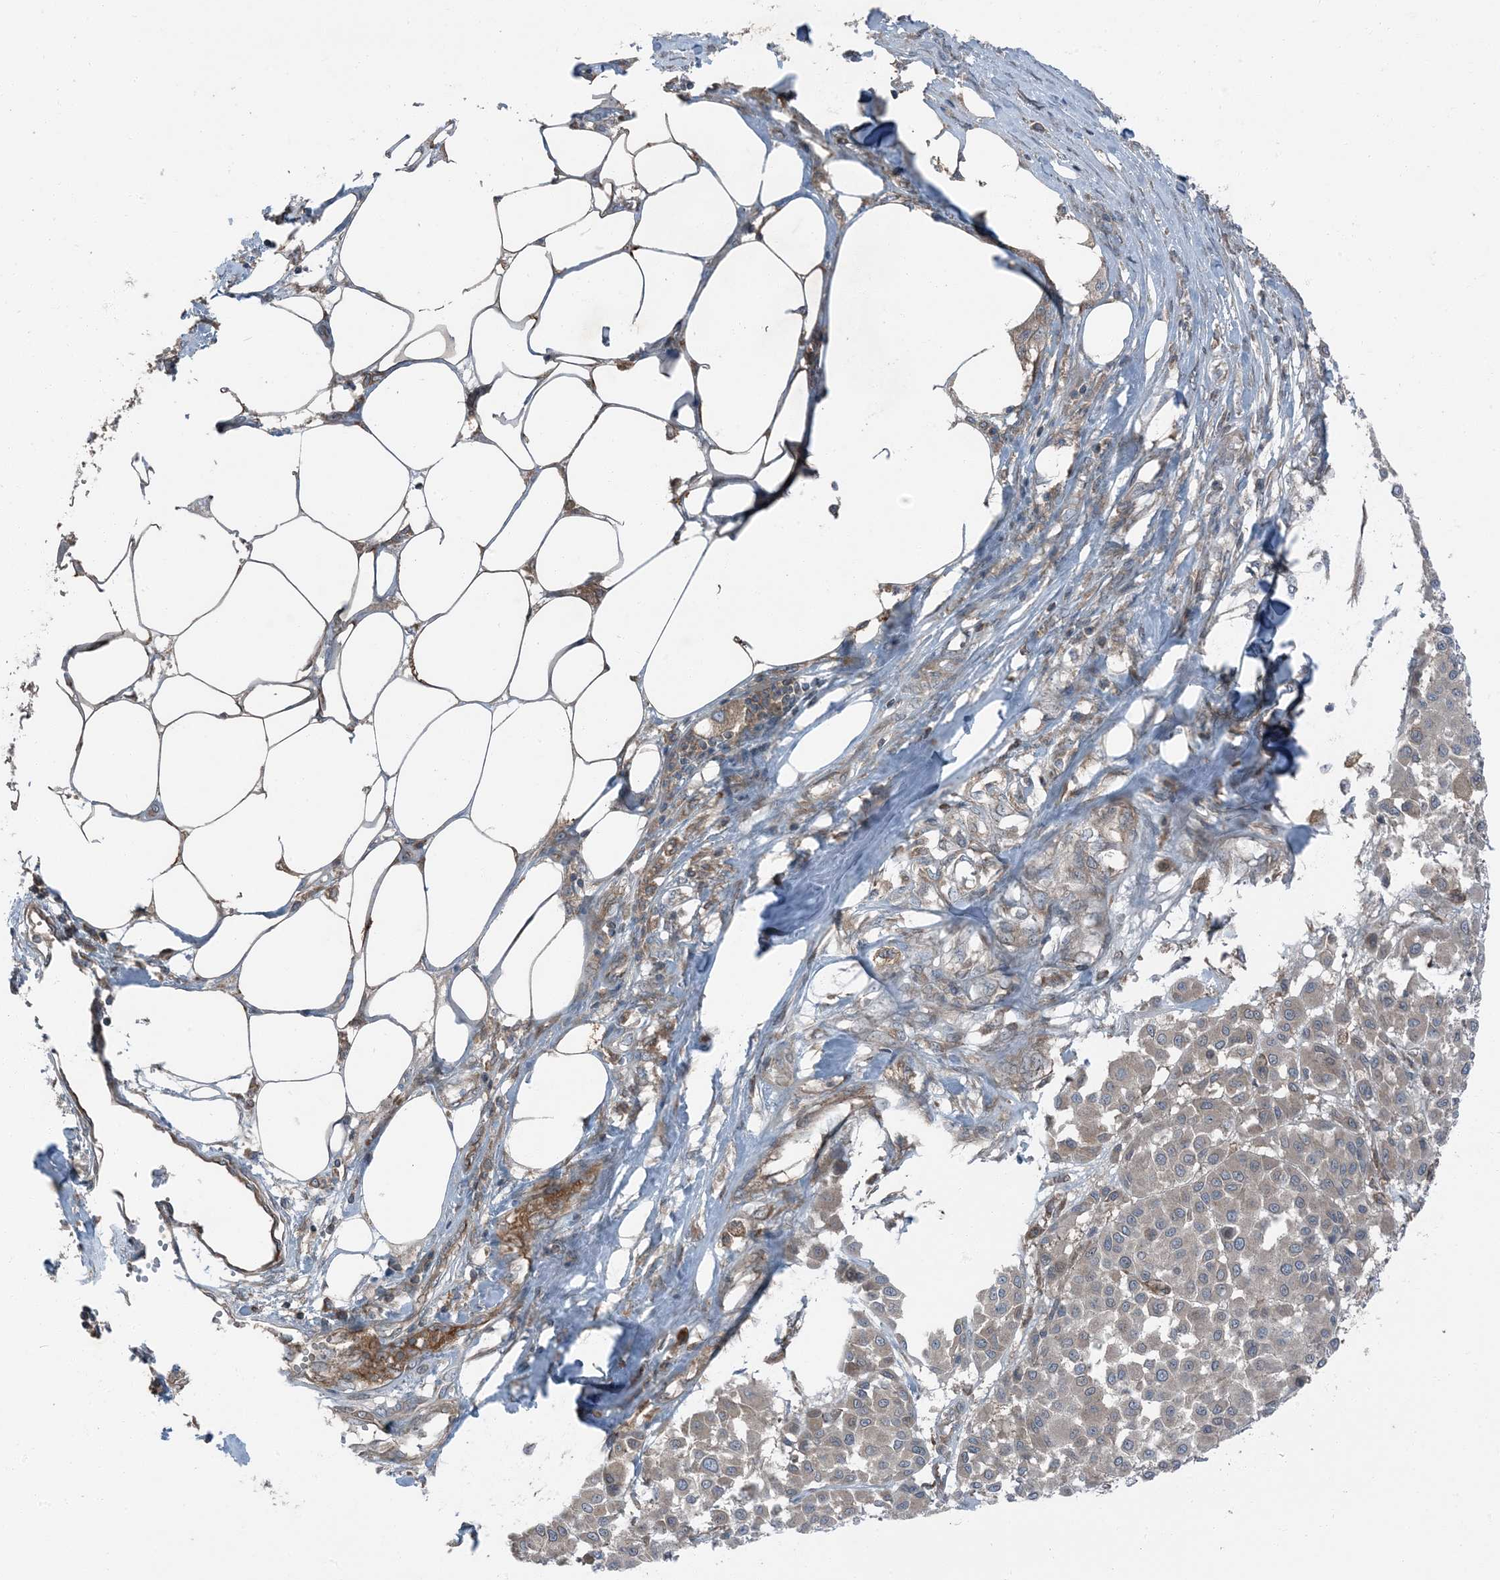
{"staining": {"intensity": "moderate", "quantity": "25%-75%", "location": "cytoplasmic/membranous"}, "tissue": "melanoma", "cell_type": "Tumor cells", "image_type": "cancer", "snomed": [{"axis": "morphology", "description": "Malignant melanoma, Metastatic site"}, {"axis": "topography", "description": "Soft tissue"}], "caption": "This is a photomicrograph of immunohistochemistry staining of melanoma, which shows moderate expression in the cytoplasmic/membranous of tumor cells.", "gene": "RAB3GAP1", "patient": {"sex": "male", "age": 41}}